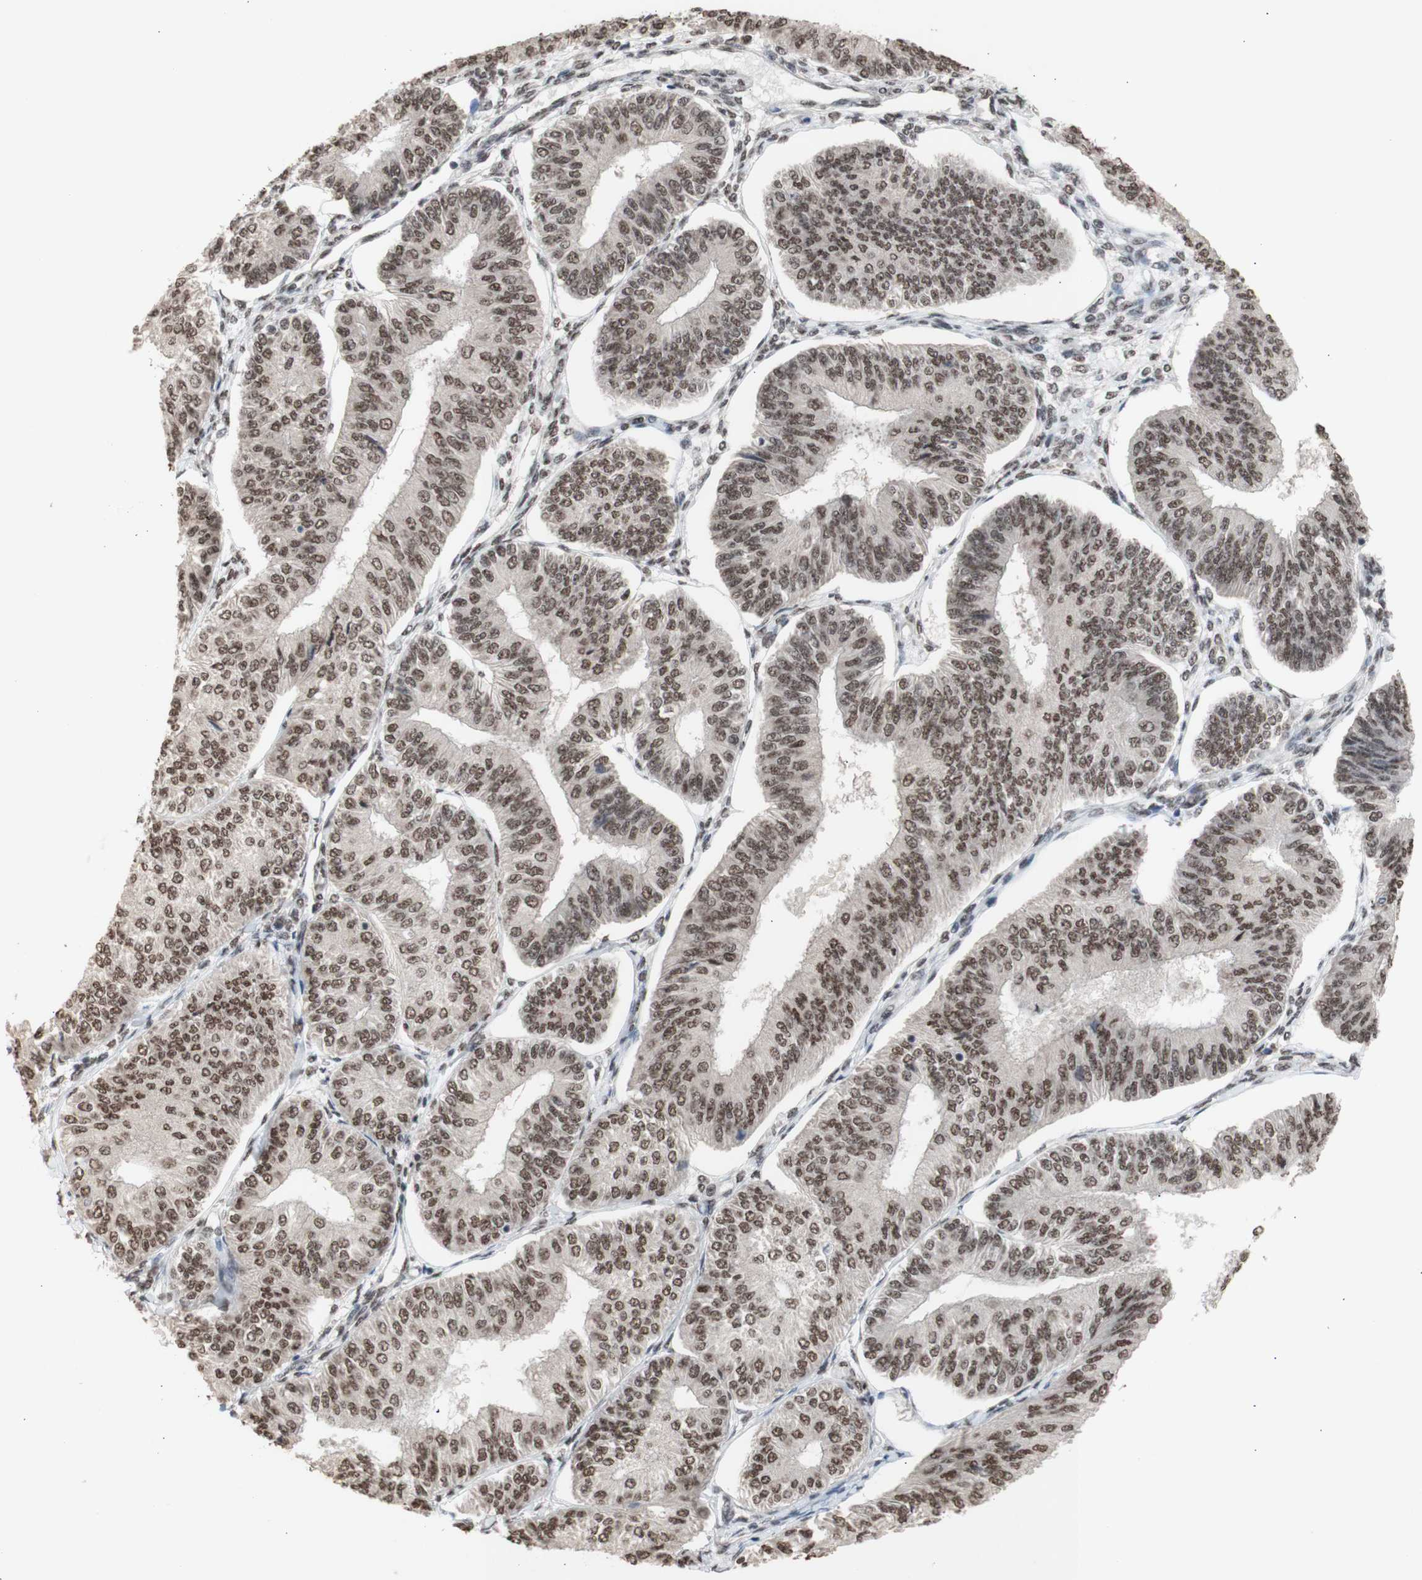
{"staining": {"intensity": "weak", "quantity": ">75%", "location": "nuclear"}, "tissue": "endometrial cancer", "cell_type": "Tumor cells", "image_type": "cancer", "snomed": [{"axis": "morphology", "description": "Adenocarcinoma, NOS"}, {"axis": "topography", "description": "Endometrium"}], "caption": "Human endometrial cancer stained for a protein (brown) demonstrates weak nuclear positive positivity in about >75% of tumor cells.", "gene": "SFPQ", "patient": {"sex": "female", "age": 58}}